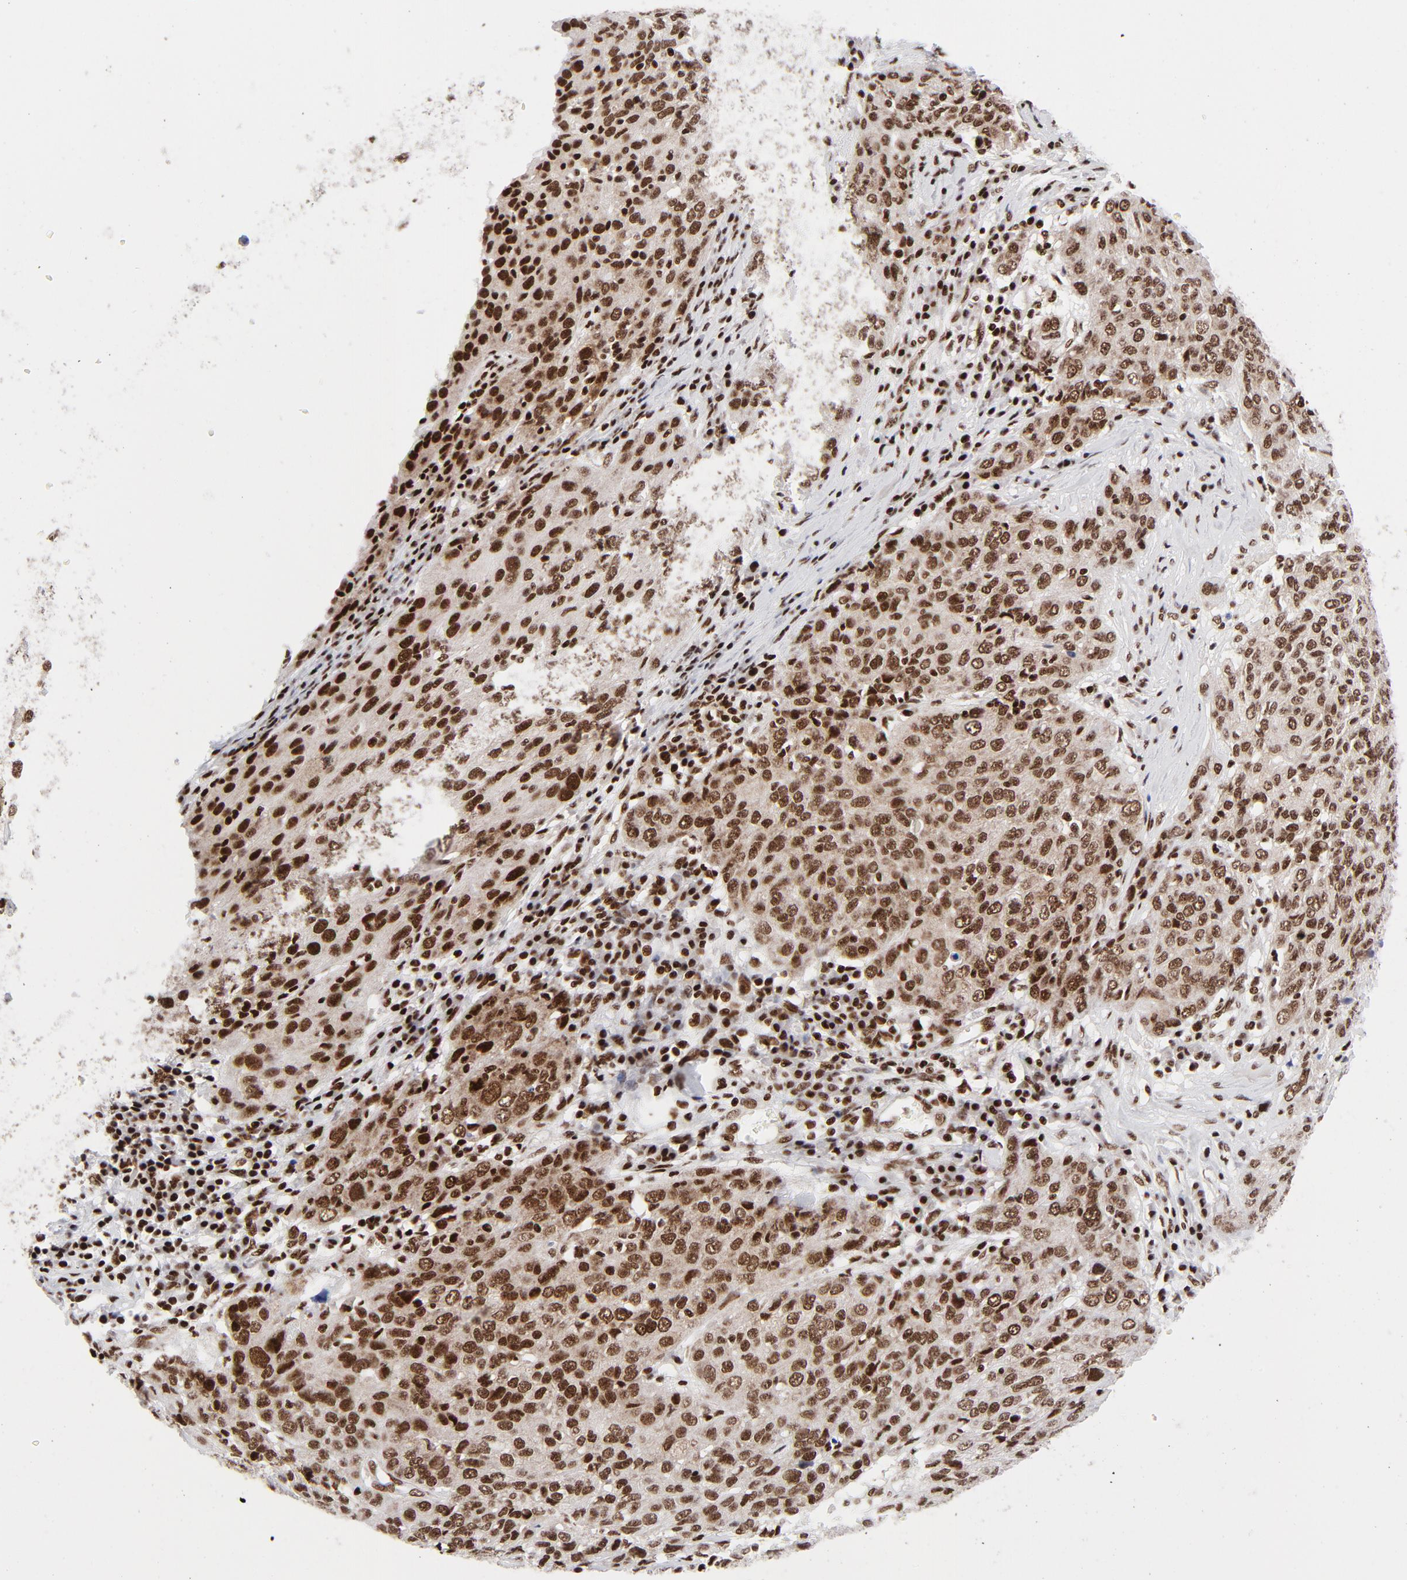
{"staining": {"intensity": "strong", "quantity": ">75%", "location": "nuclear"}, "tissue": "ovarian cancer", "cell_type": "Tumor cells", "image_type": "cancer", "snomed": [{"axis": "morphology", "description": "Carcinoma, endometroid"}, {"axis": "topography", "description": "Ovary"}], "caption": "This image displays immunohistochemistry staining of endometroid carcinoma (ovarian), with high strong nuclear expression in approximately >75% of tumor cells.", "gene": "NFYB", "patient": {"sex": "female", "age": 50}}